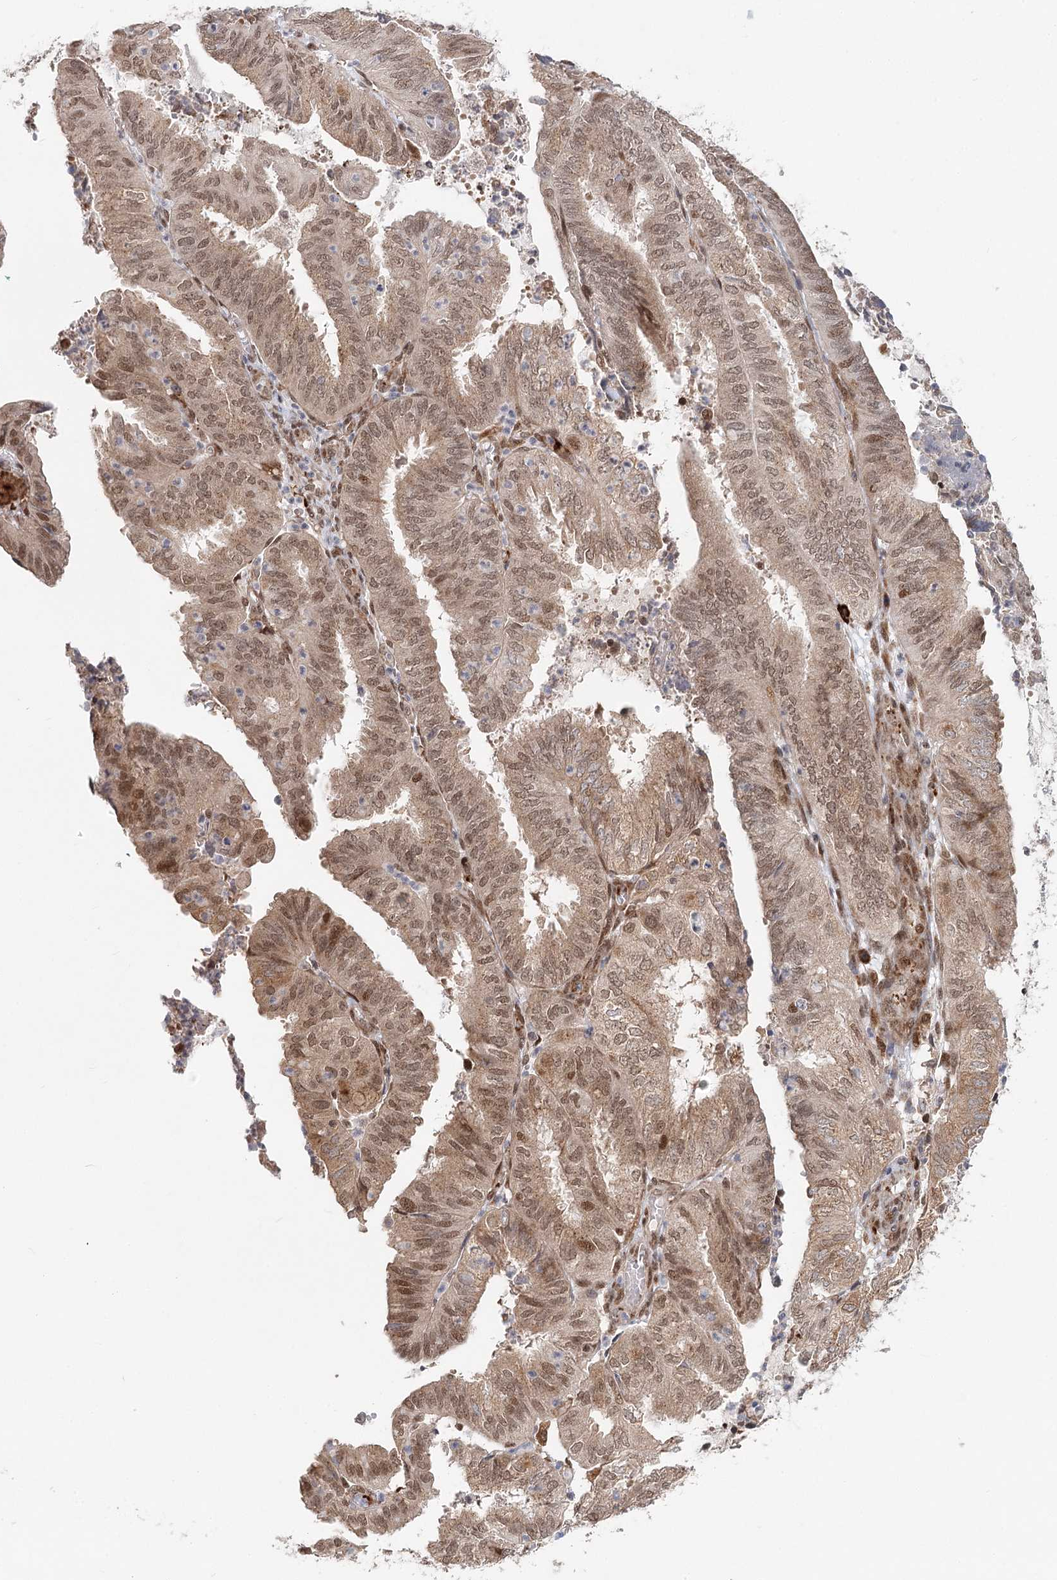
{"staining": {"intensity": "moderate", "quantity": ">75%", "location": "cytoplasmic/membranous,nuclear"}, "tissue": "endometrial cancer", "cell_type": "Tumor cells", "image_type": "cancer", "snomed": [{"axis": "morphology", "description": "Adenocarcinoma, NOS"}, {"axis": "topography", "description": "Uterus"}], "caption": "This micrograph shows endometrial cancer stained with IHC to label a protein in brown. The cytoplasmic/membranous and nuclear of tumor cells show moderate positivity for the protein. Nuclei are counter-stained blue.", "gene": "BNIP5", "patient": {"sex": "female", "age": 60}}